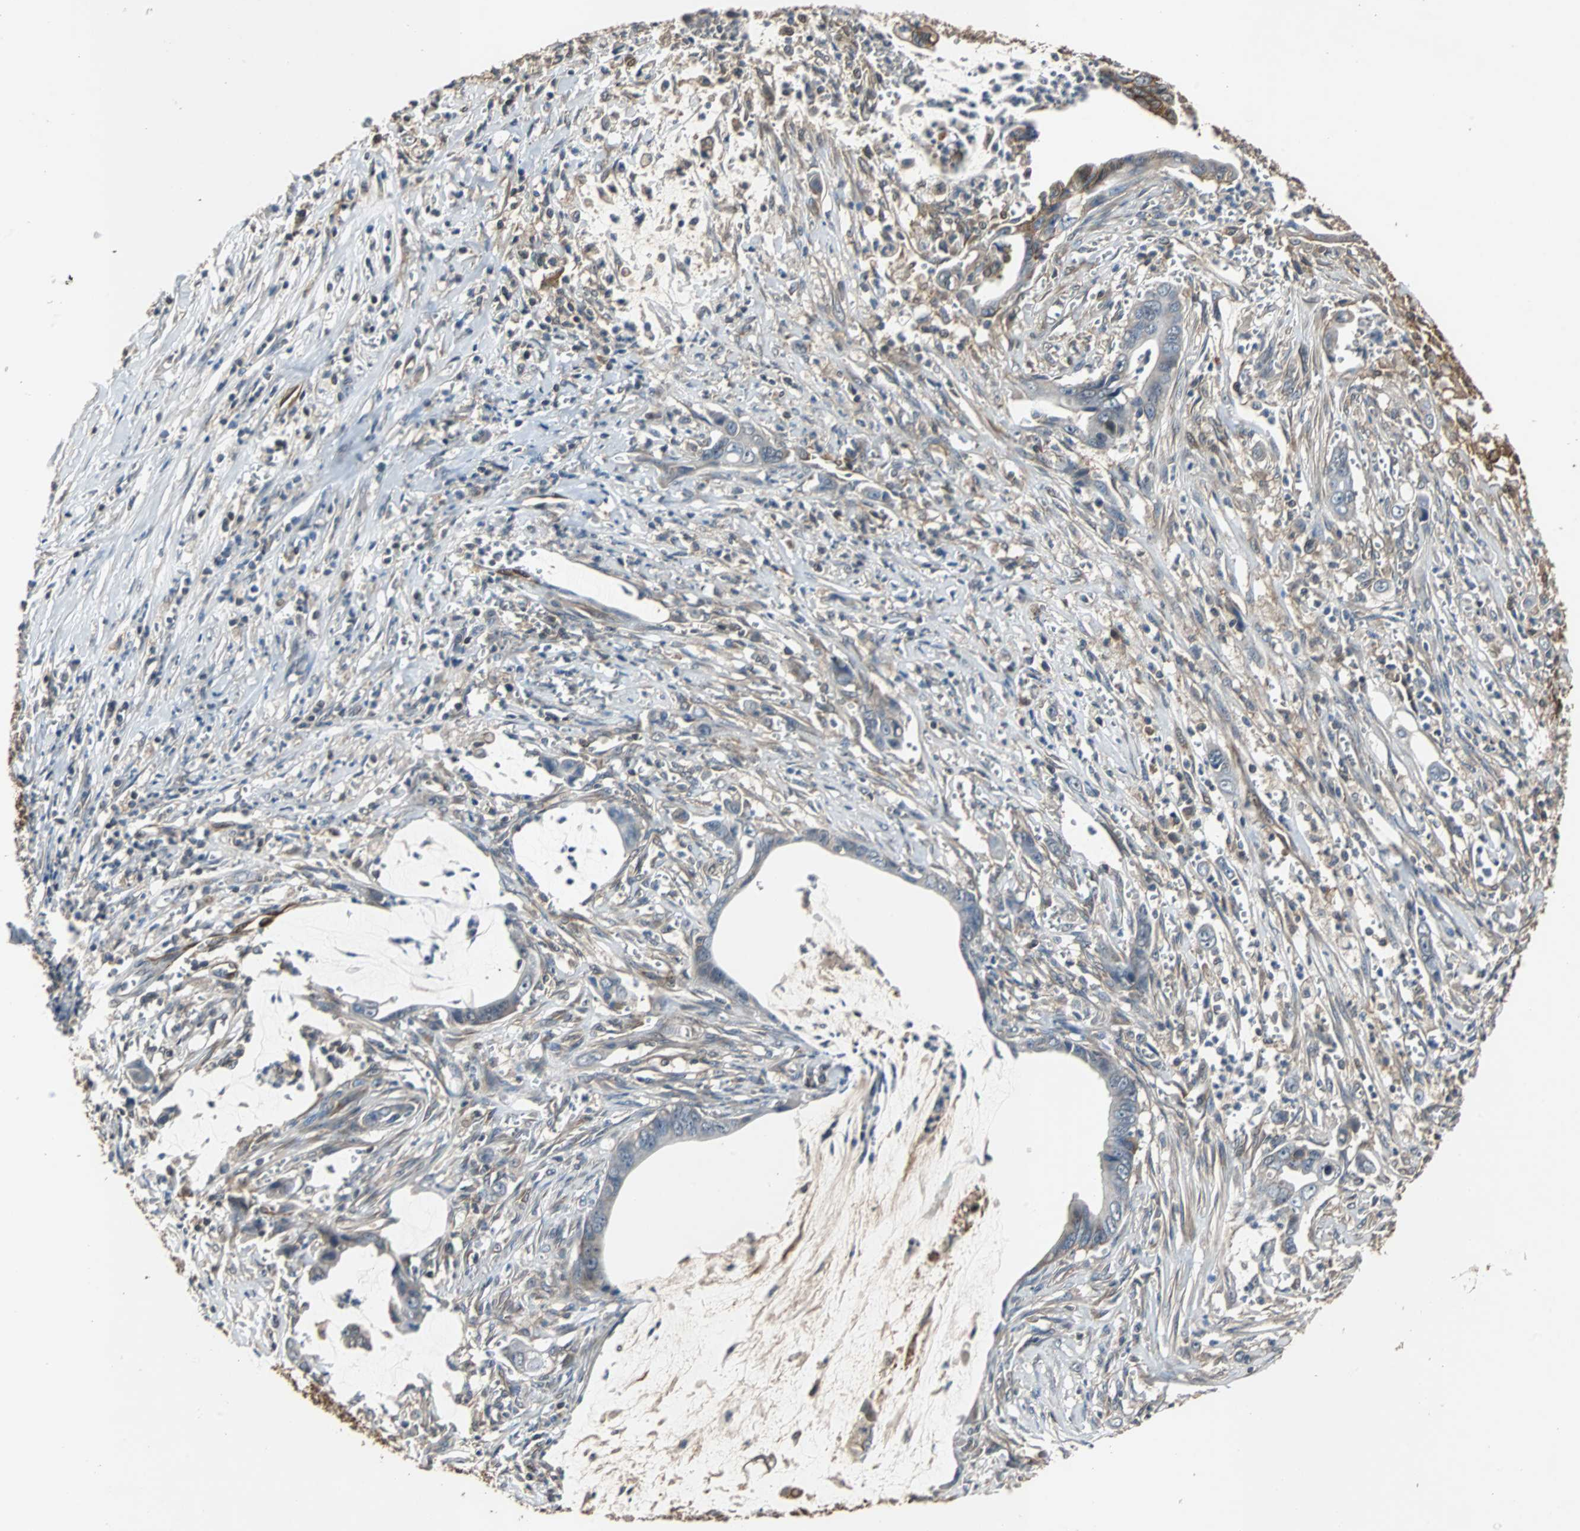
{"staining": {"intensity": "strong", "quantity": "25%-75%", "location": "cytoplasmic/membranous"}, "tissue": "pancreatic cancer", "cell_type": "Tumor cells", "image_type": "cancer", "snomed": [{"axis": "morphology", "description": "Adenocarcinoma, NOS"}, {"axis": "topography", "description": "Pancreas"}], "caption": "Protein expression analysis of pancreatic cancer displays strong cytoplasmic/membranous positivity in about 25%-75% of tumor cells.", "gene": "NDRG1", "patient": {"sex": "male", "age": 59}}